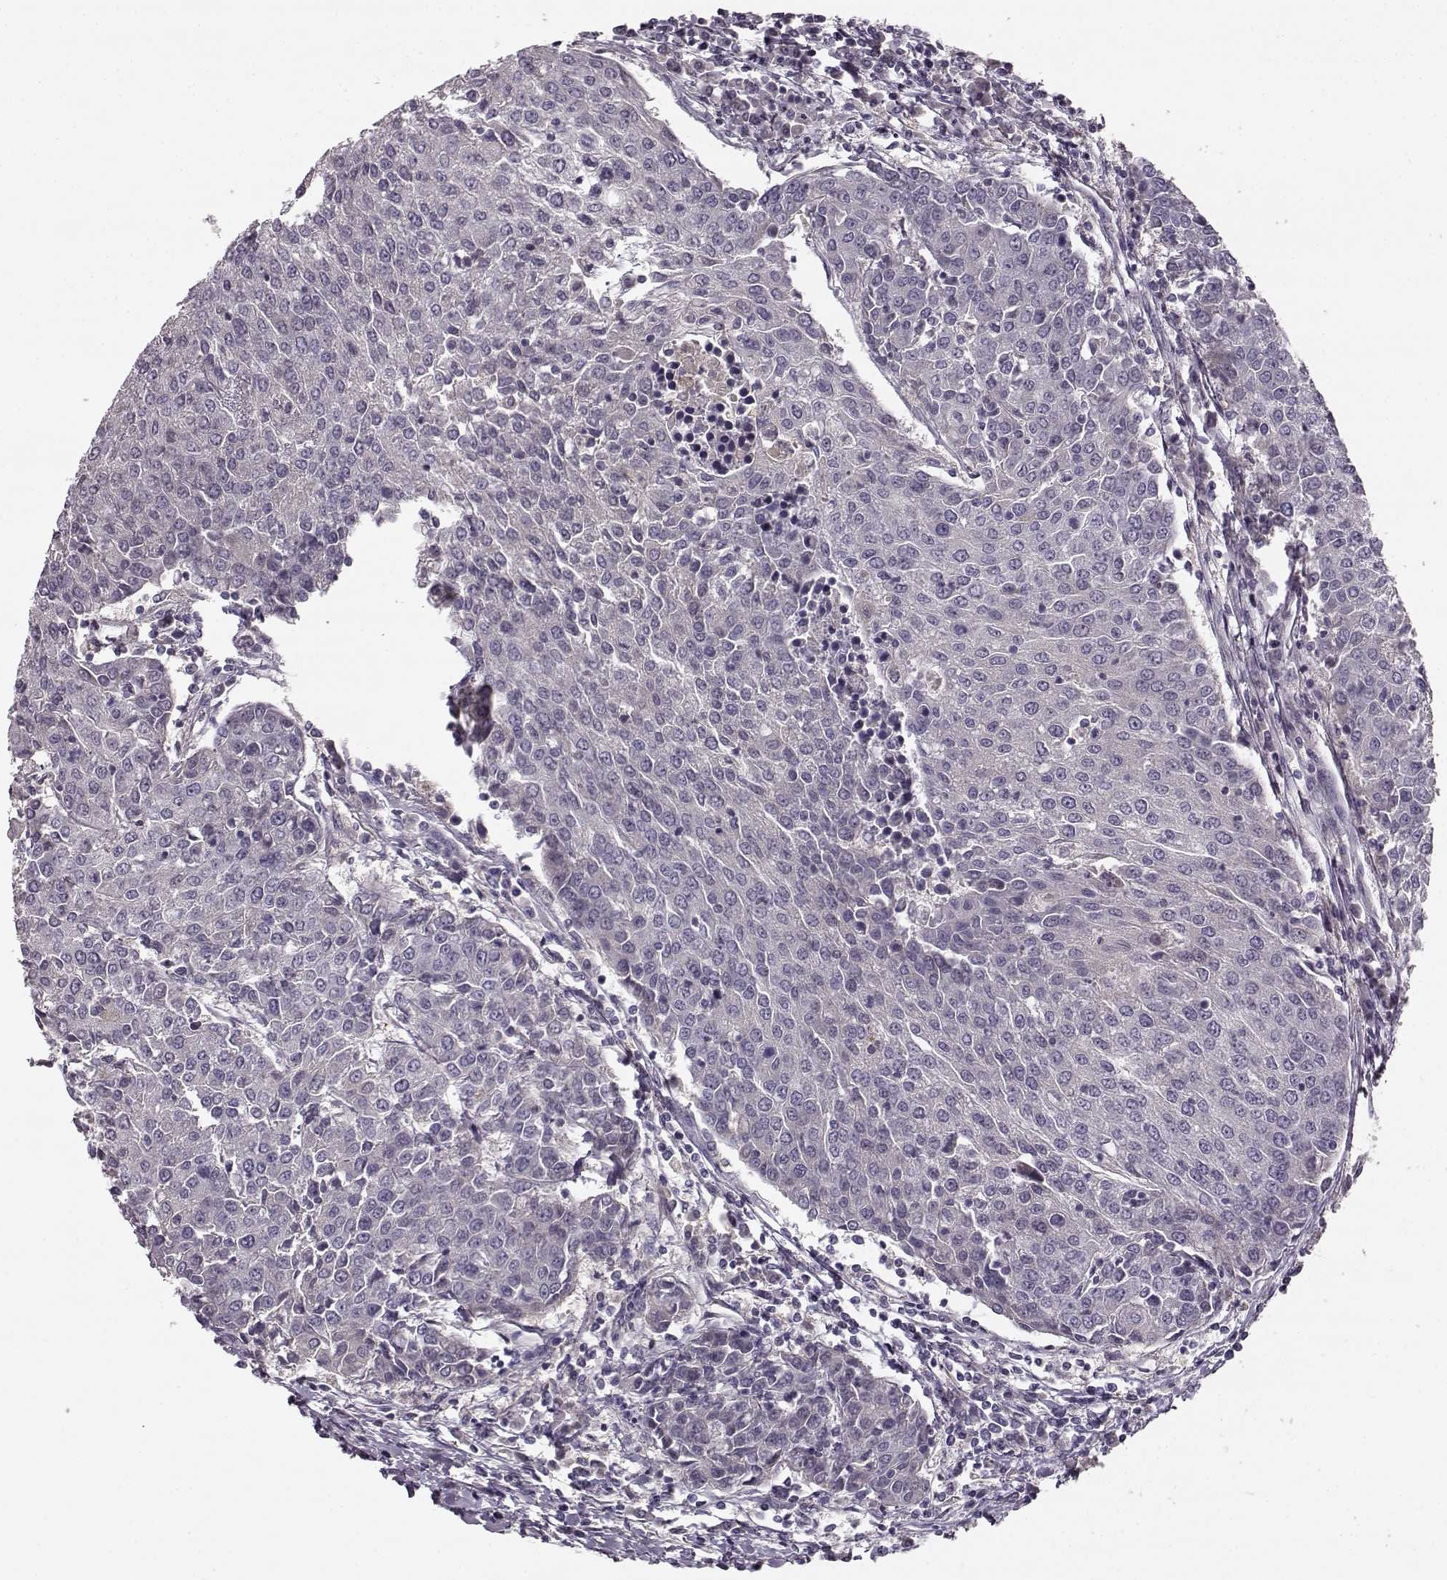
{"staining": {"intensity": "negative", "quantity": "none", "location": "none"}, "tissue": "urothelial cancer", "cell_type": "Tumor cells", "image_type": "cancer", "snomed": [{"axis": "morphology", "description": "Urothelial carcinoma, High grade"}, {"axis": "topography", "description": "Urinary bladder"}], "caption": "An image of urothelial cancer stained for a protein displays no brown staining in tumor cells.", "gene": "MTR", "patient": {"sex": "female", "age": 85}}